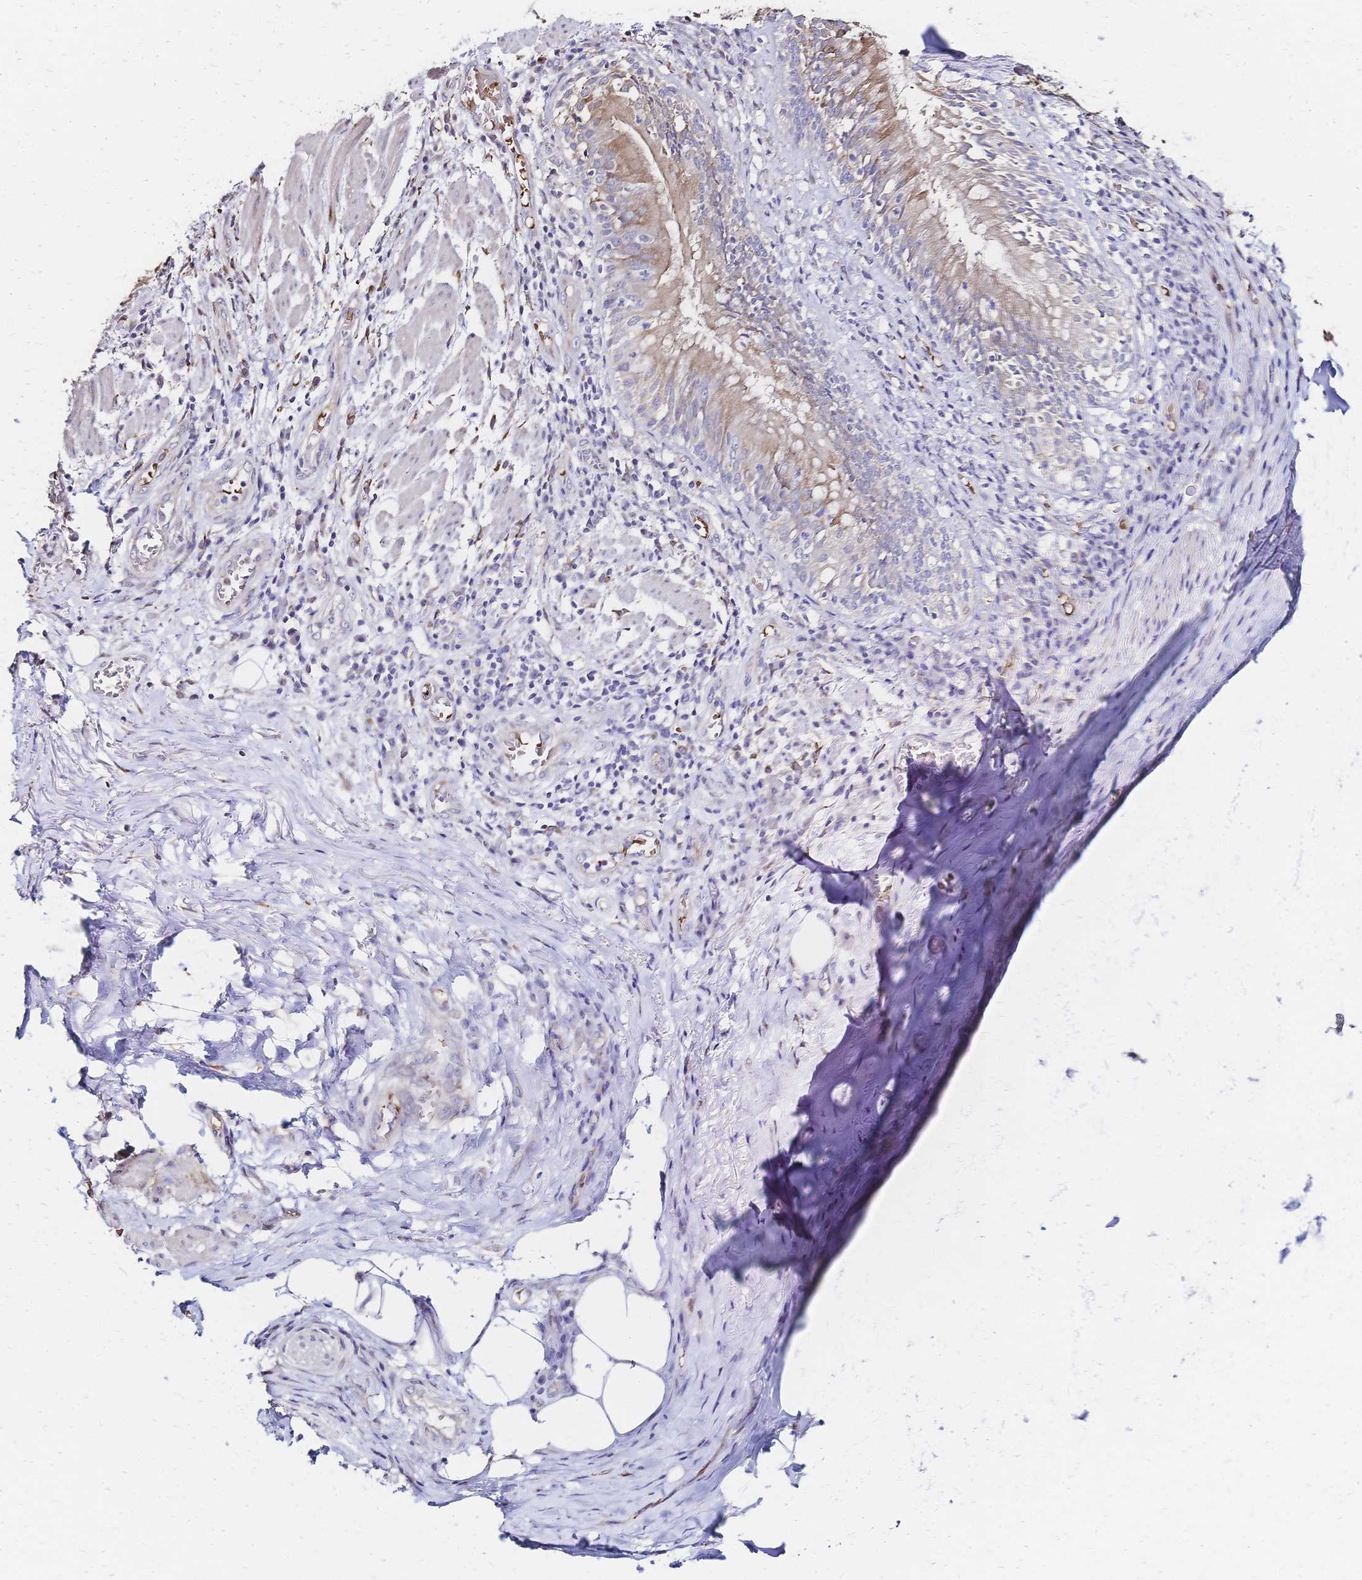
{"staining": {"intensity": "negative", "quantity": "none", "location": "none"}, "tissue": "adipose tissue", "cell_type": "Adipocytes", "image_type": "normal", "snomed": [{"axis": "morphology", "description": "Normal tissue, NOS"}, {"axis": "topography", "description": "Lymph node"}, {"axis": "topography", "description": "Bronchus"}], "caption": "The immunohistochemistry micrograph has no significant expression in adipocytes of adipose tissue. Nuclei are stained in blue.", "gene": "SLC5A1", "patient": {"sex": "male", "age": 56}}